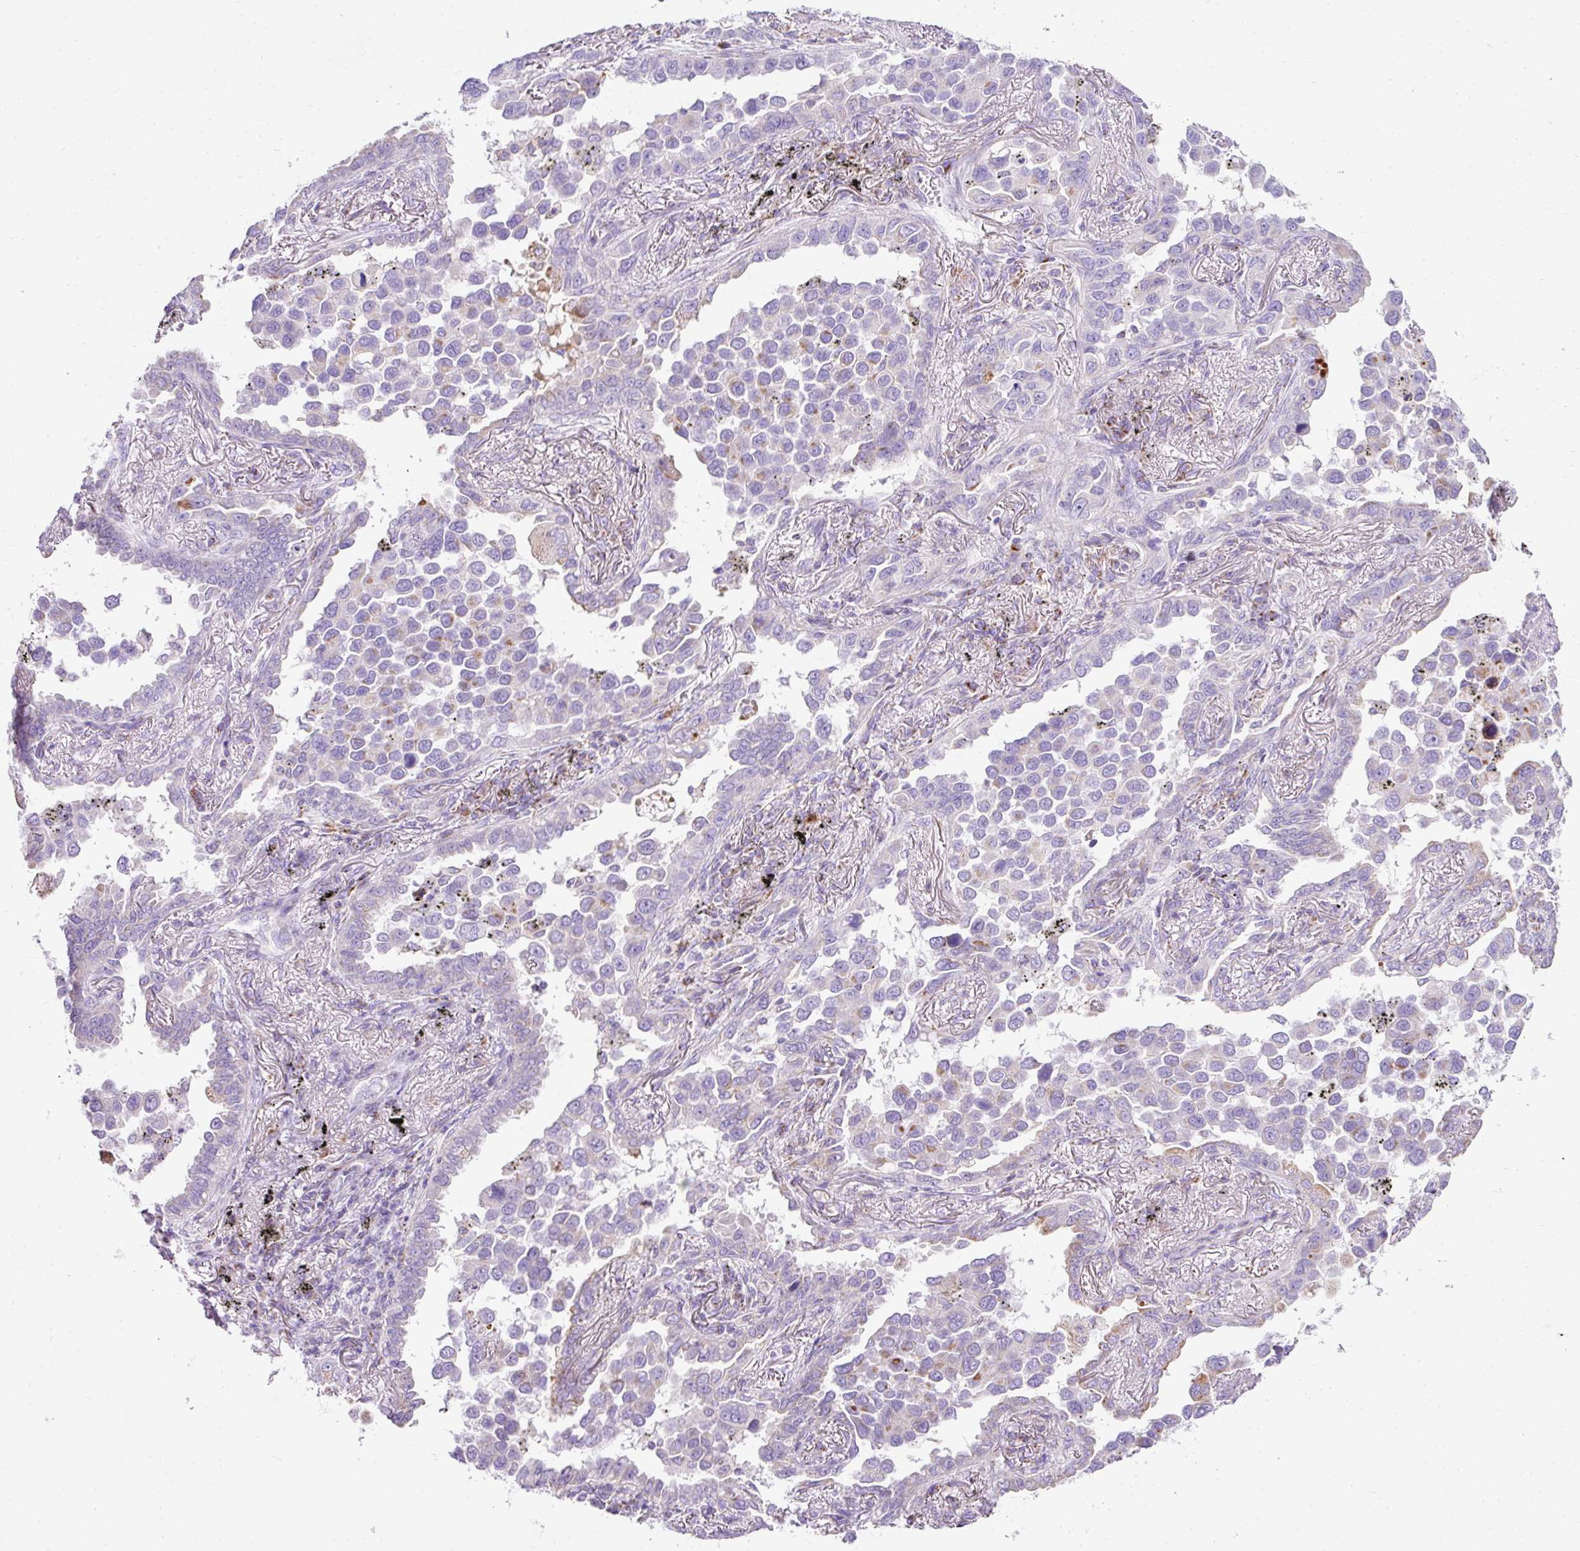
{"staining": {"intensity": "negative", "quantity": "none", "location": "none"}, "tissue": "lung cancer", "cell_type": "Tumor cells", "image_type": "cancer", "snomed": [{"axis": "morphology", "description": "Adenocarcinoma, NOS"}, {"axis": "topography", "description": "Lung"}], "caption": "Adenocarcinoma (lung) was stained to show a protein in brown. There is no significant positivity in tumor cells.", "gene": "PLPP2", "patient": {"sex": "male", "age": 67}}